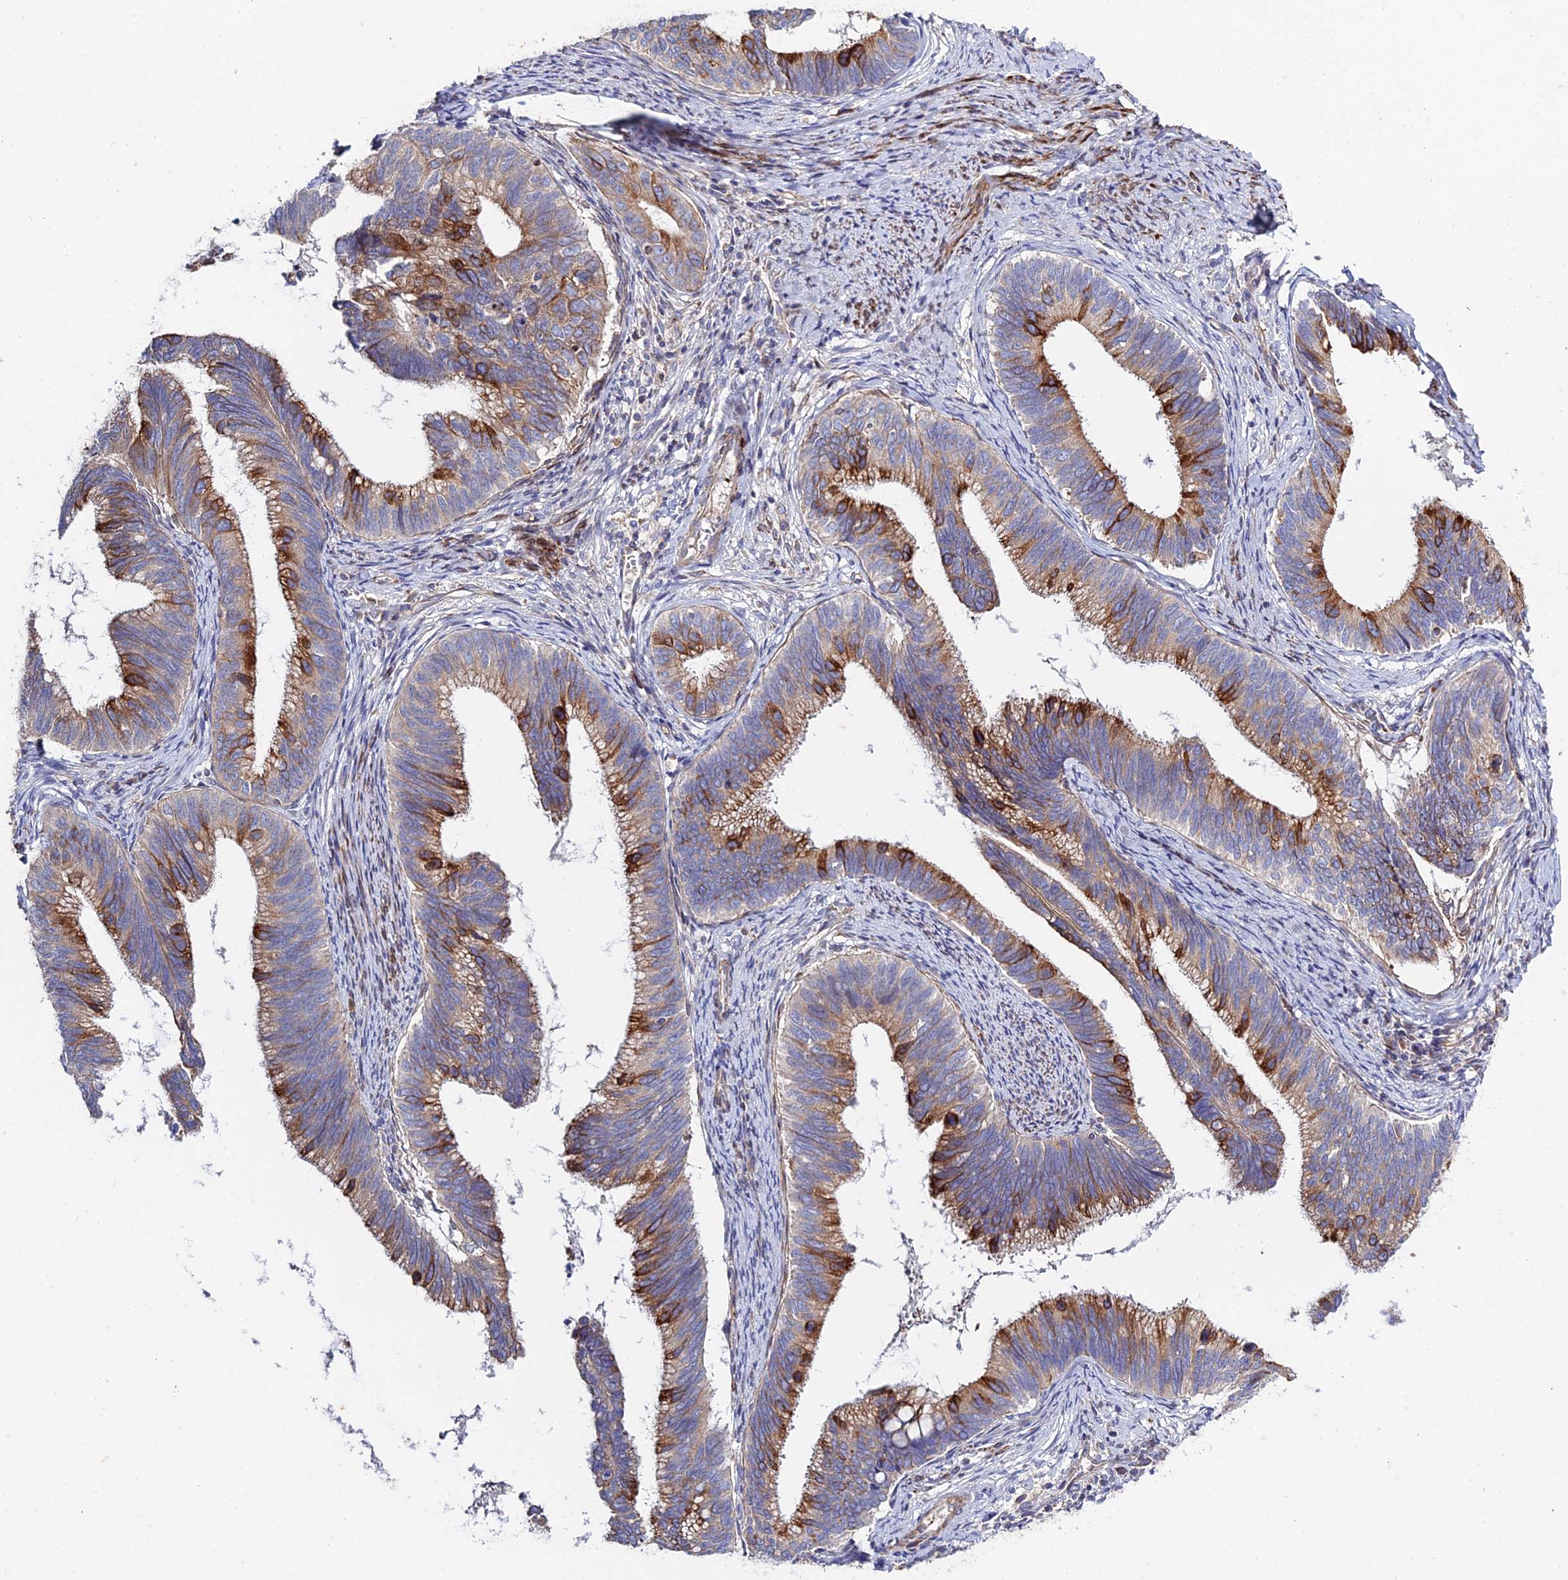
{"staining": {"intensity": "strong", "quantity": "25%-75%", "location": "cytoplasmic/membranous"}, "tissue": "cervical cancer", "cell_type": "Tumor cells", "image_type": "cancer", "snomed": [{"axis": "morphology", "description": "Adenocarcinoma, NOS"}, {"axis": "topography", "description": "Cervix"}], "caption": "DAB immunohistochemical staining of cervical cancer (adenocarcinoma) displays strong cytoplasmic/membranous protein expression in about 25%-75% of tumor cells. (Stains: DAB in brown, nuclei in blue, Microscopy: brightfield microscopy at high magnification).", "gene": "ARL6IP1", "patient": {"sex": "female", "age": 42}}